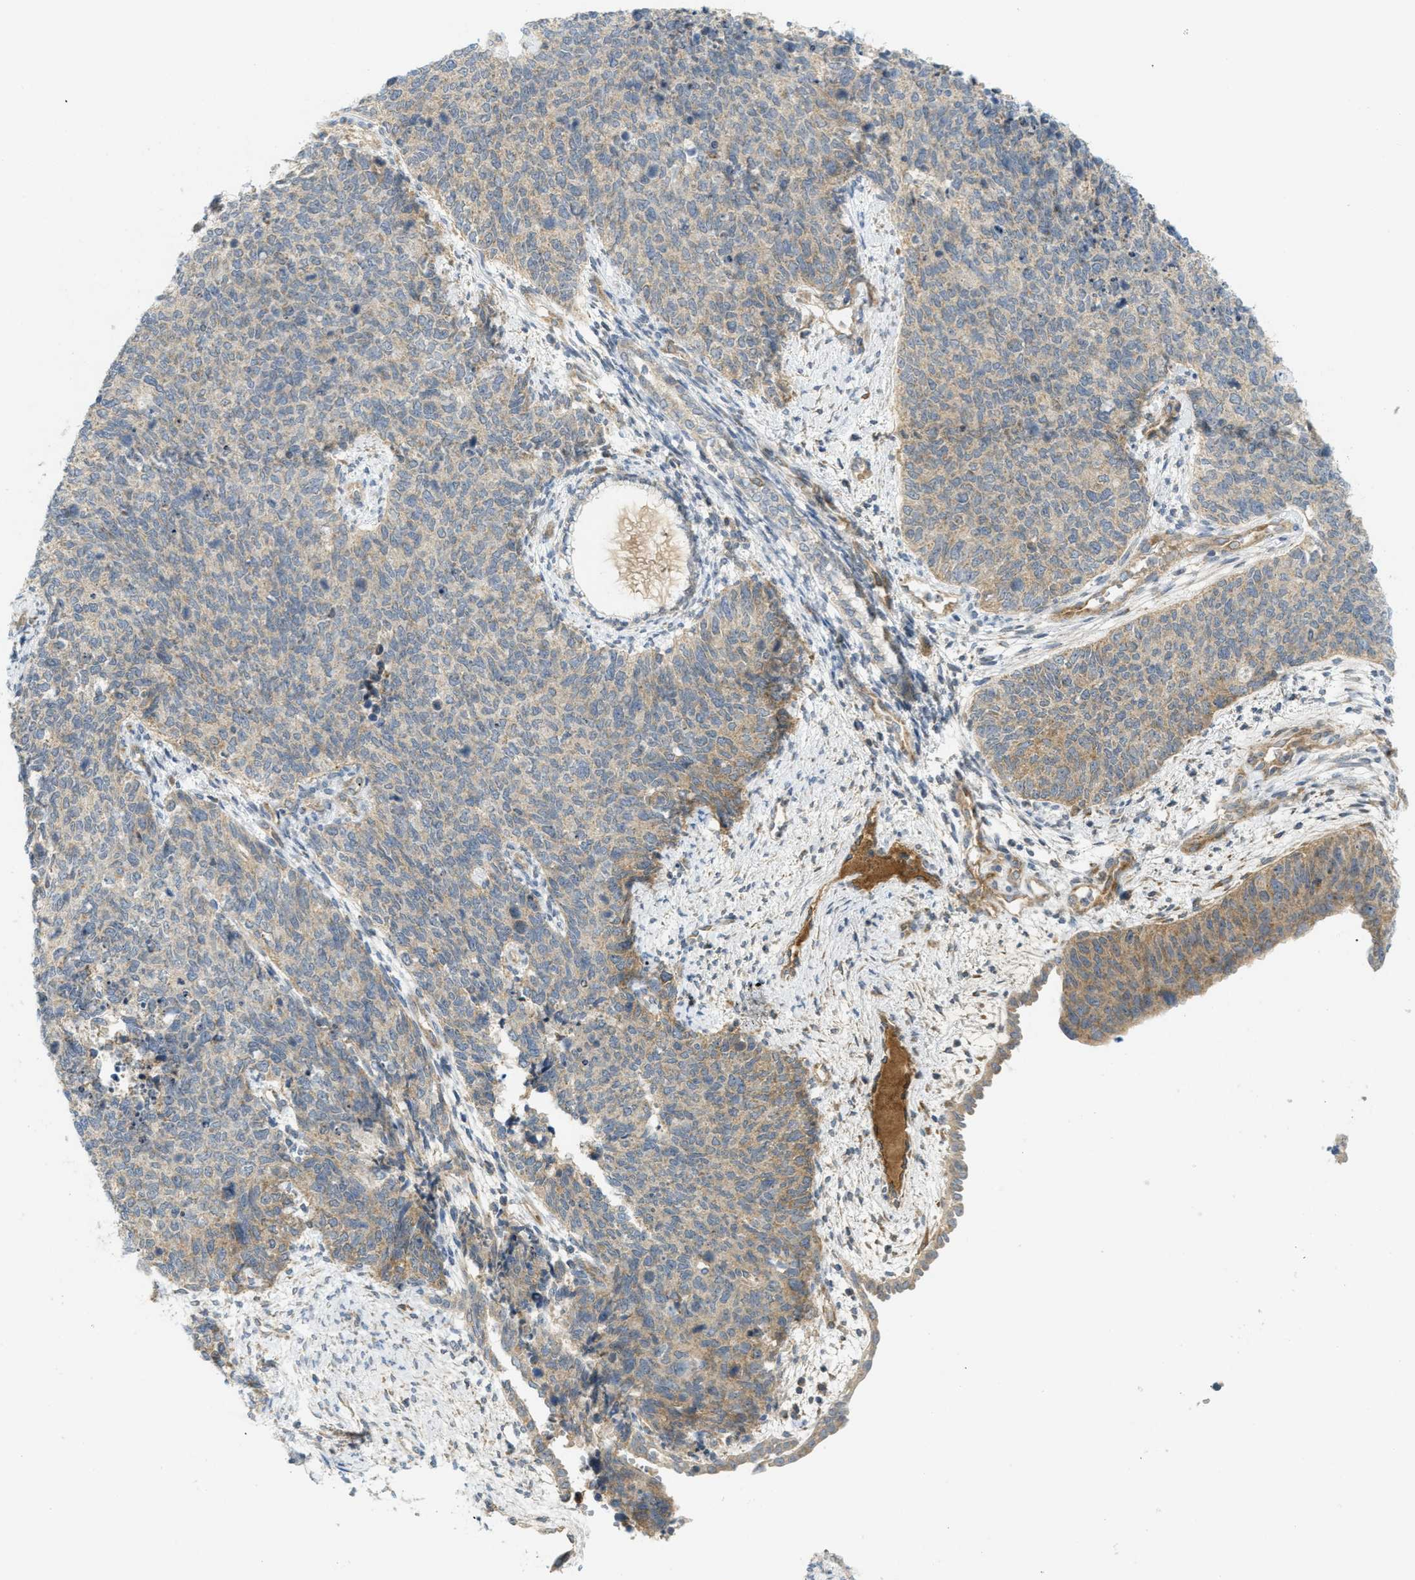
{"staining": {"intensity": "moderate", "quantity": "<25%", "location": "cytoplasmic/membranous"}, "tissue": "cervical cancer", "cell_type": "Tumor cells", "image_type": "cancer", "snomed": [{"axis": "morphology", "description": "Squamous cell carcinoma, NOS"}, {"axis": "topography", "description": "Cervix"}], "caption": "The photomicrograph demonstrates a brown stain indicating the presence of a protein in the cytoplasmic/membranous of tumor cells in squamous cell carcinoma (cervical).", "gene": "PROC", "patient": {"sex": "female", "age": 63}}